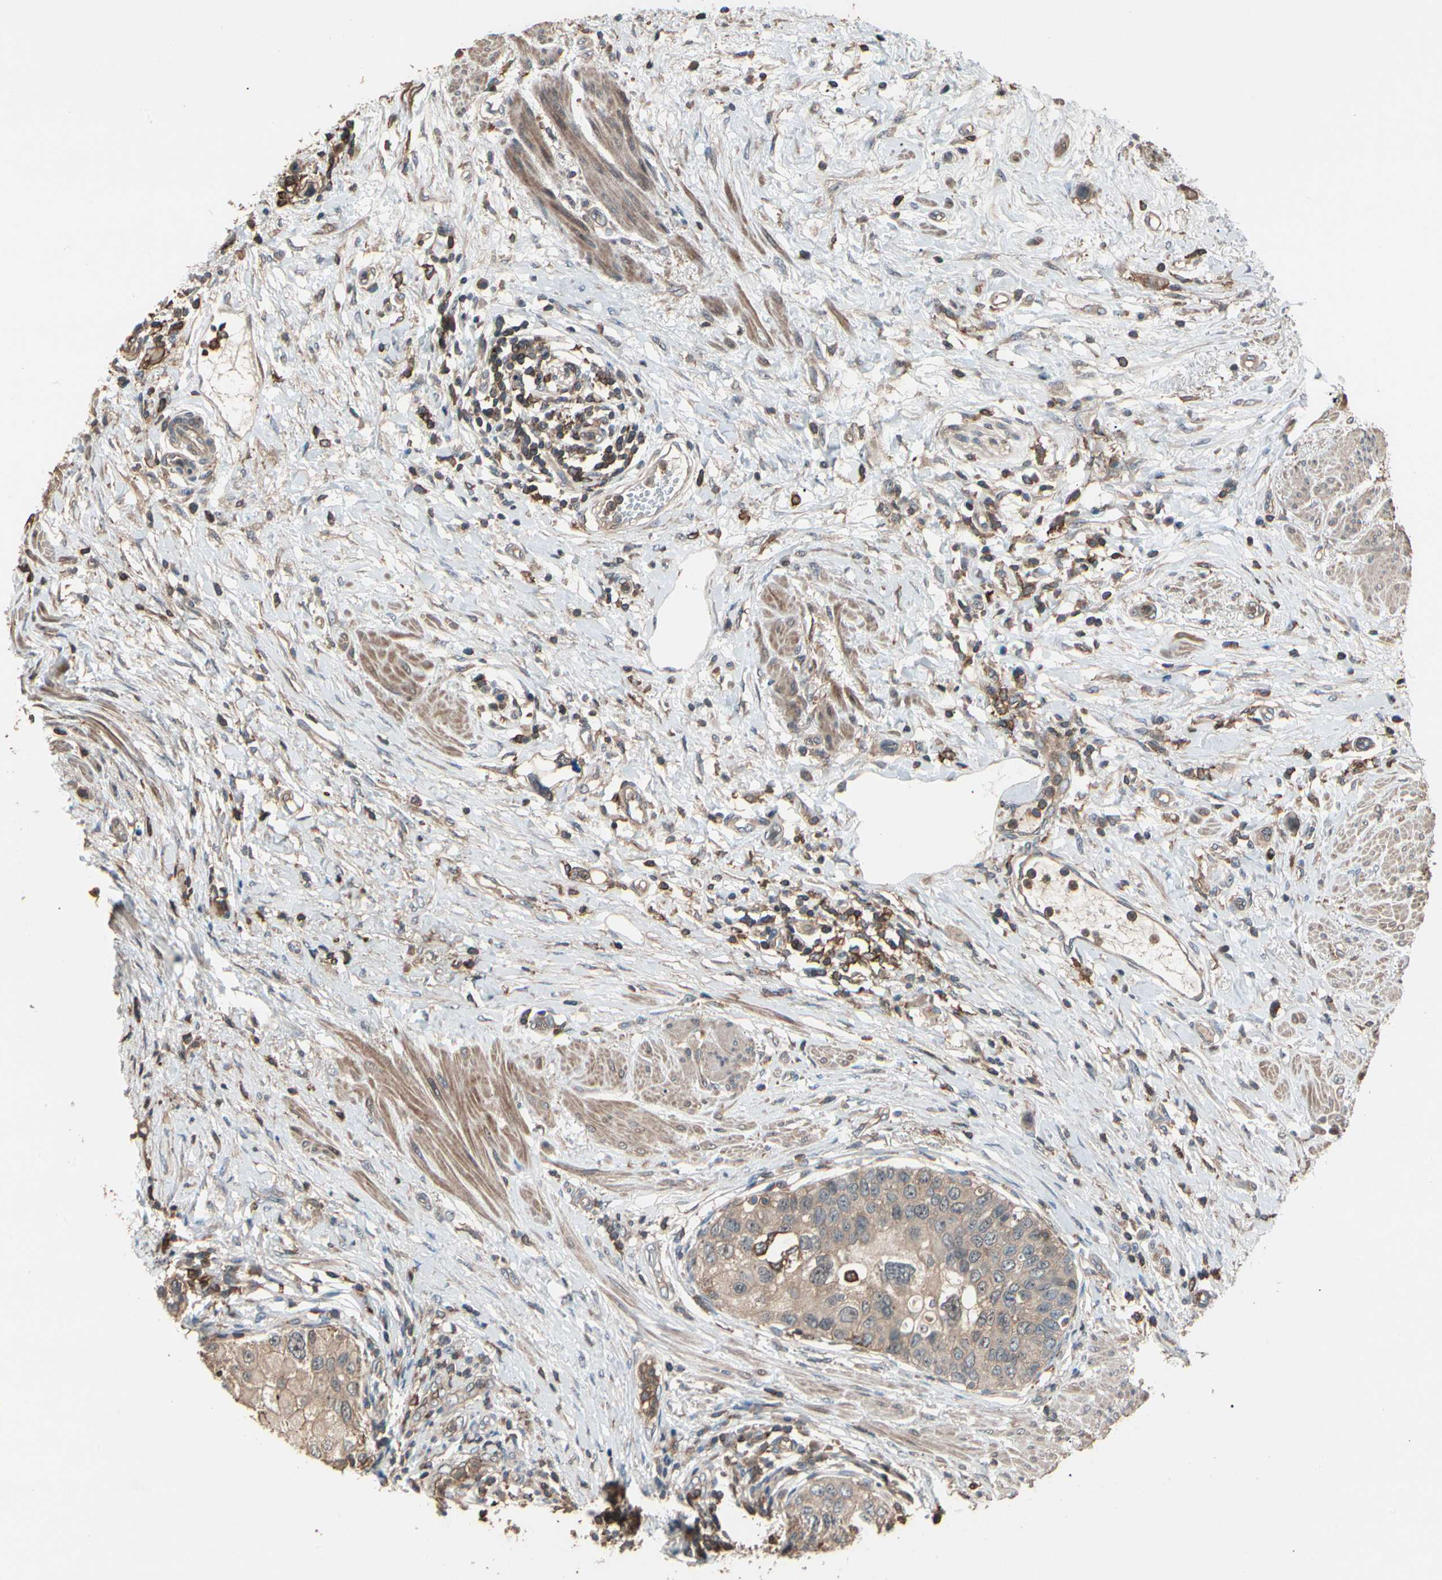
{"staining": {"intensity": "weak", "quantity": ">75%", "location": "cytoplasmic/membranous"}, "tissue": "urothelial cancer", "cell_type": "Tumor cells", "image_type": "cancer", "snomed": [{"axis": "morphology", "description": "Urothelial carcinoma, High grade"}, {"axis": "topography", "description": "Urinary bladder"}], "caption": "Urothelial carcinoma (high-grade) stained with DAB immunohistochemistry demonstrates low levels of weak cytoplasmic/membranous staining in about >75% of tumor cells. (Stains: DAB (3,3'-diaminobenzidine) in brown, nuclei in blue, Microscopy: brightfield microscopy at high magnification).", "gene": "MAPK13", "patient": {"sex": "female", "age": 56}}